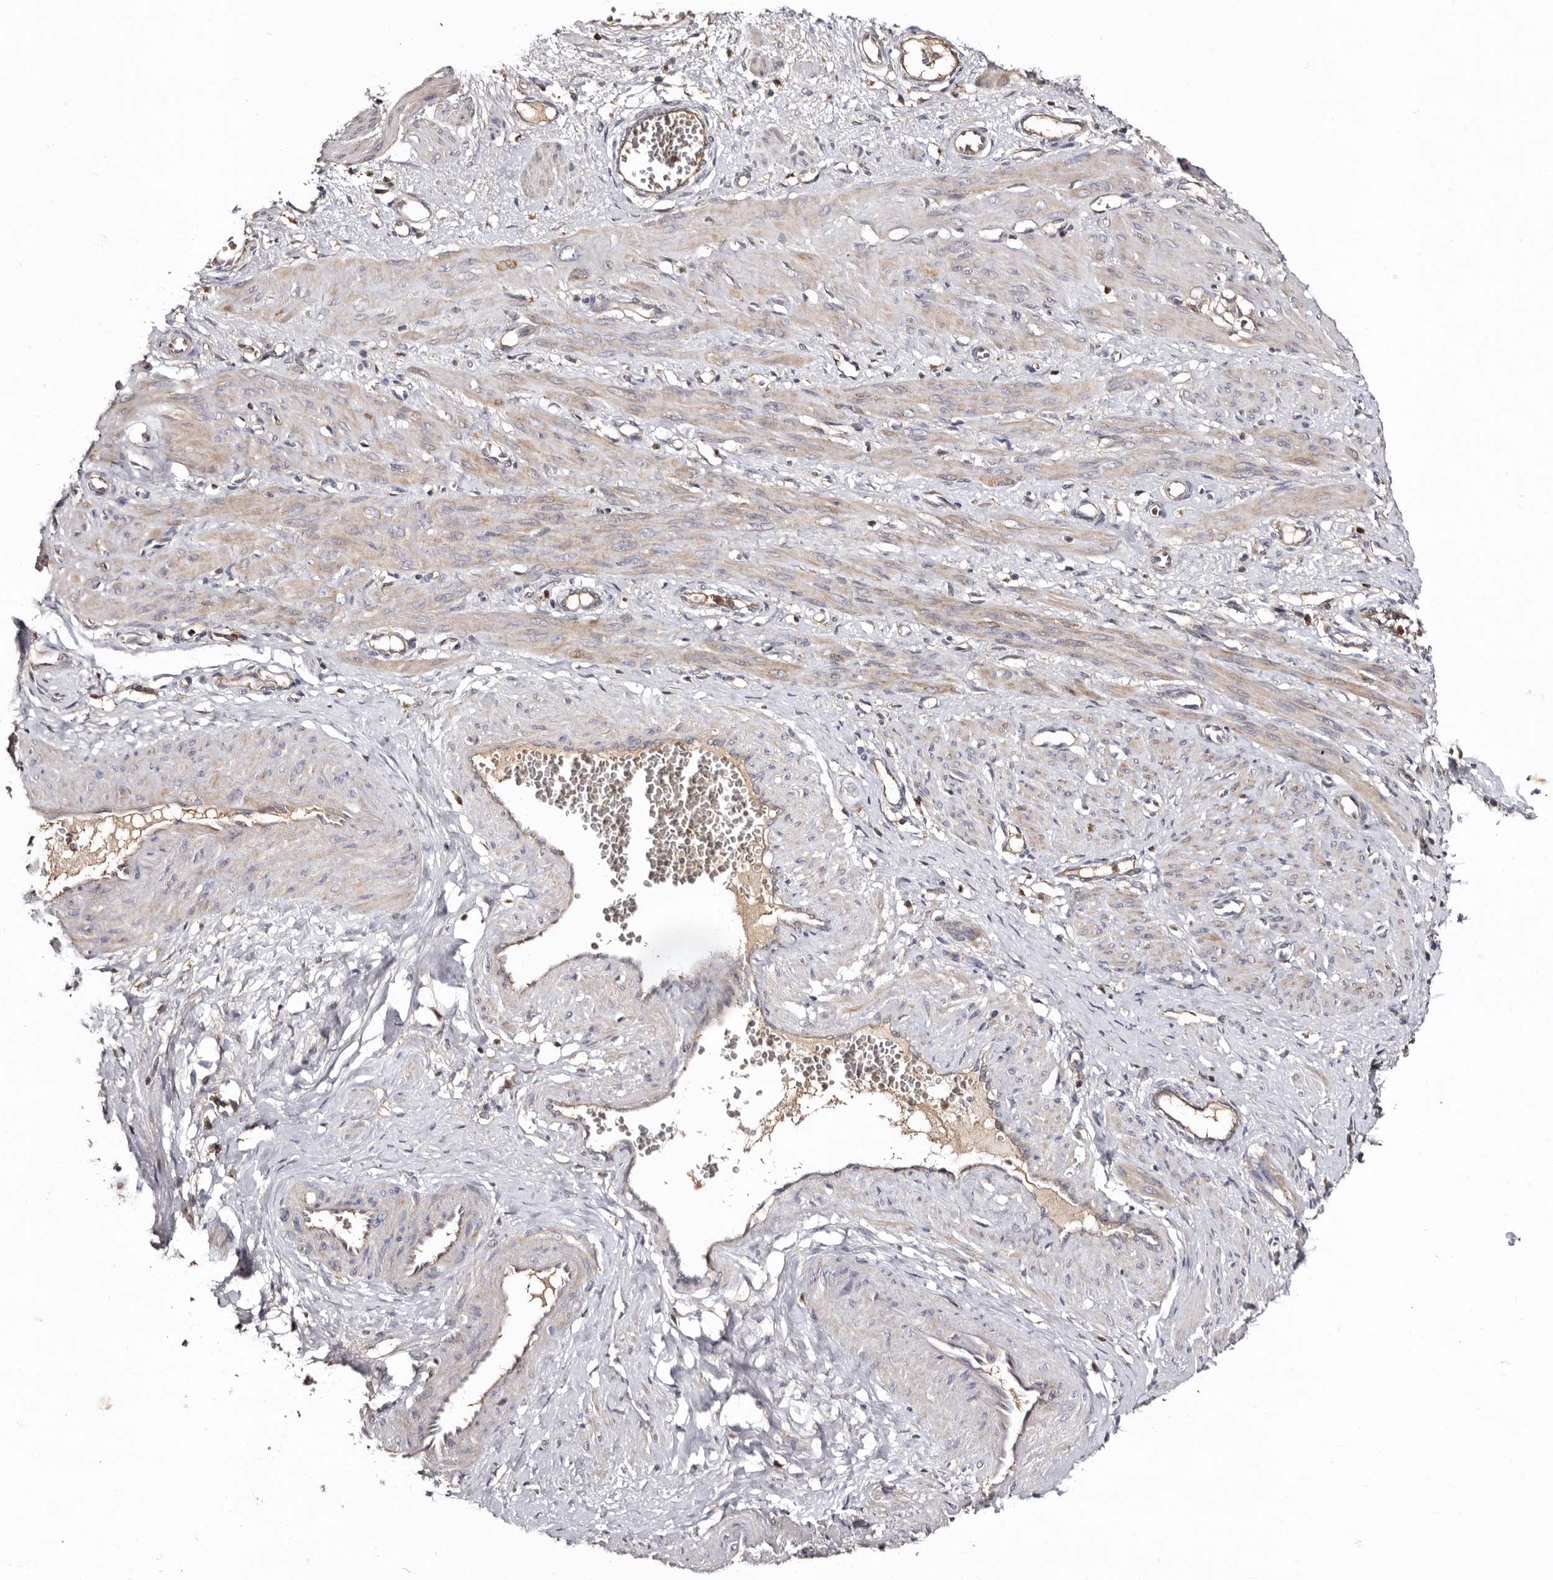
{"staining": {"intensity": "weak", "quantity": "25%-75%", "location": "cytoplasmic/membranous"}, "tissue": "smooth muscle", "cell_type": "Smooth muscle cells", "image_type": "normal", "snomed": [{"axis": "morphology", "description": "Normal tissue, NOS"}, {"axis": "topography", "description": "Endometrium"}], "caption": "Normal smooth muscle was stained to show a protein in brown. There is low levels of weak cytoplasmic/membranous expression in approximately 25%-75% of smooth muscle cells. (Stains: DAB in brown, nuclei in blue, Microscopy: brightfield microscopy at high magnification).", "gene": "BAX", "patient": {"sex": "female", "age": 33}}